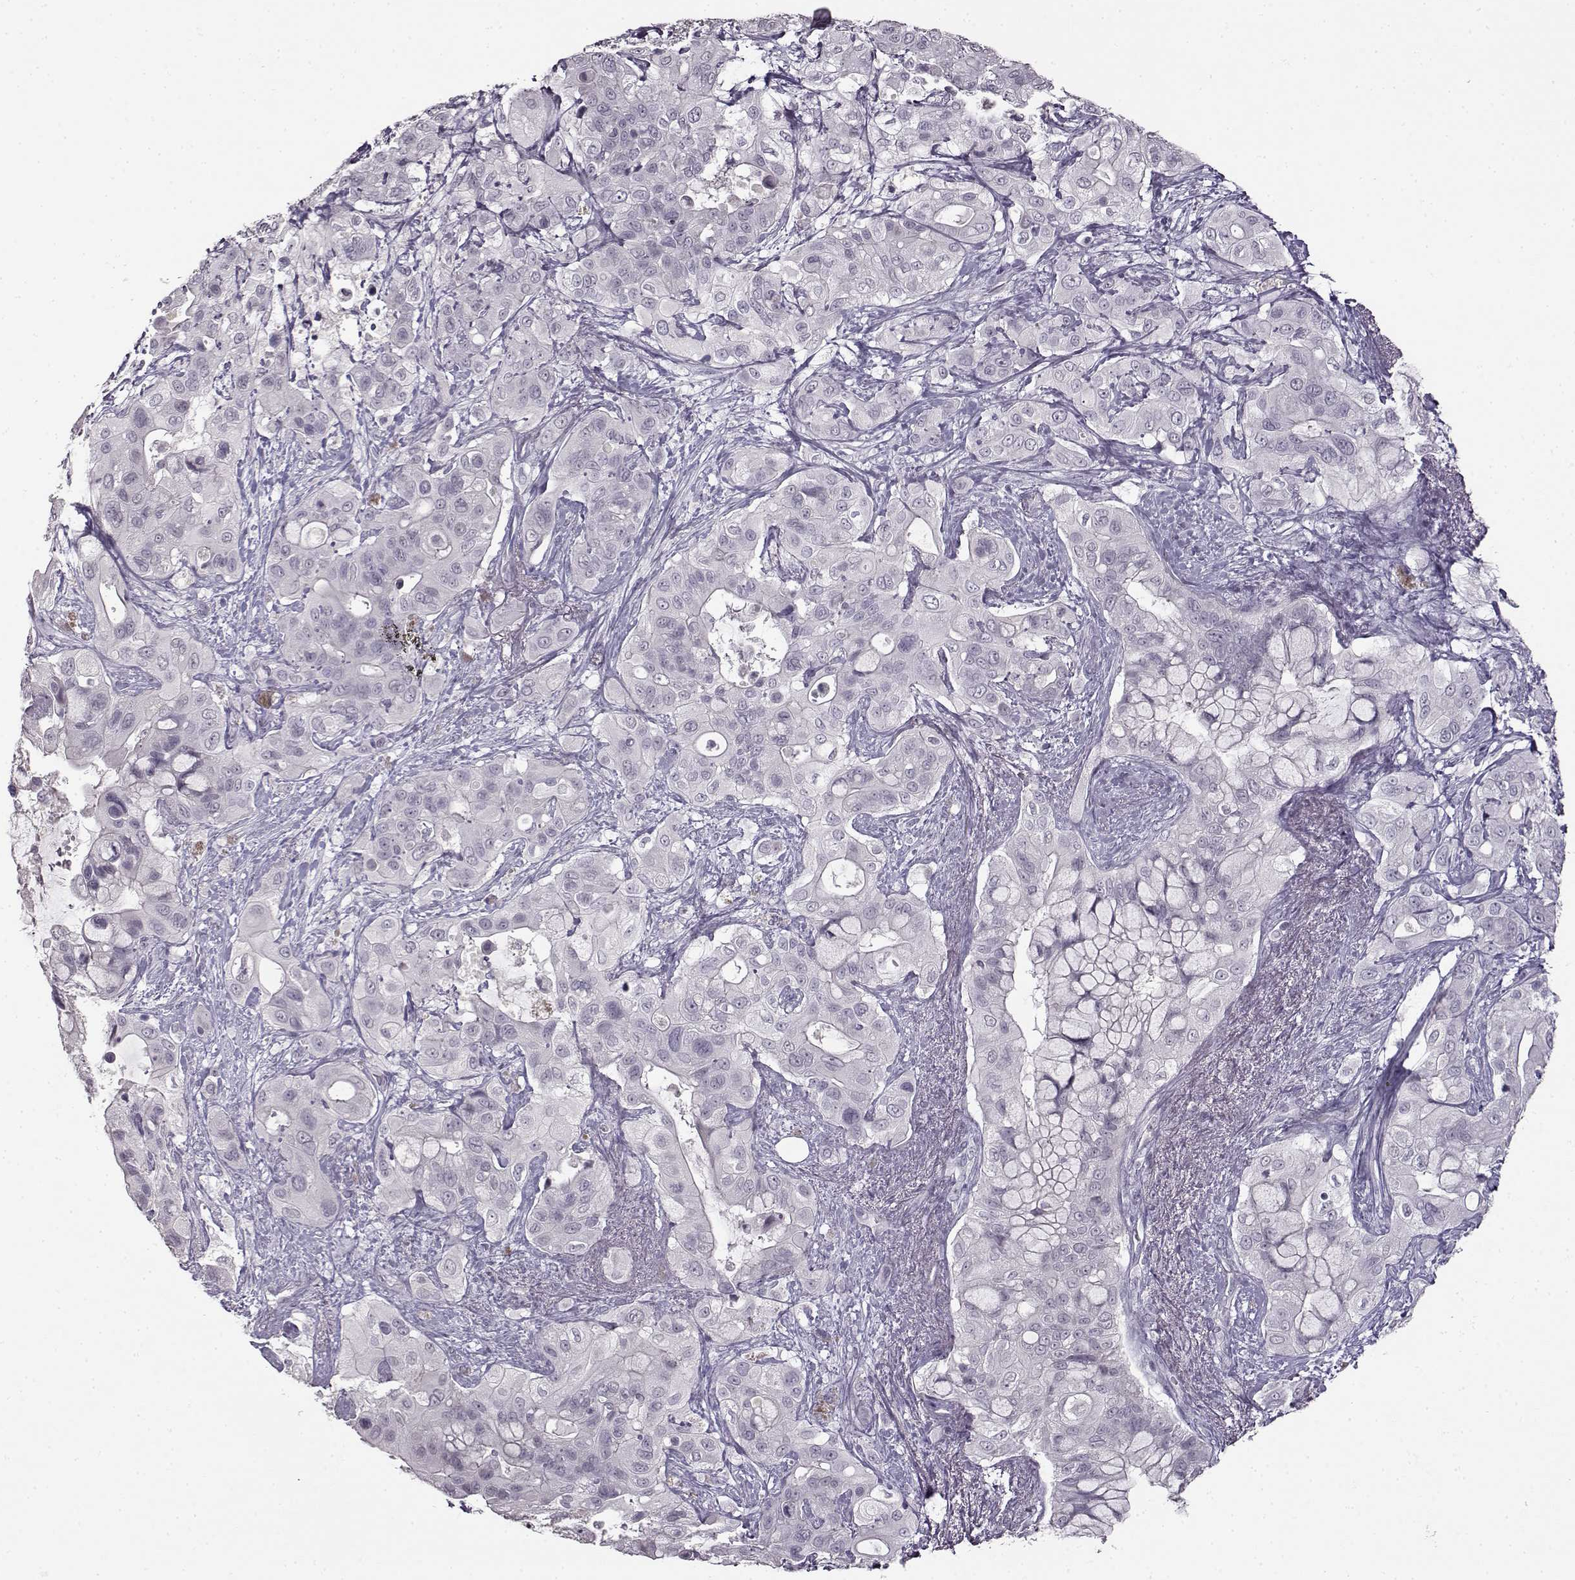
{"staining": {"intensity": "negative", "quantity": "none", "location": "none"}, "tissue": "pancreatic cancer", "cell_type": "Tumor cells", "image_type": "cancer", "snomed": [{"axis": "morphology", "description": "Adenocarcinoma, NOS"}, {"axis": "topography", "description": "Pancreas"}], "caption": "This micrograph is of pancreatic cancer (adenocarcinoma) stained with immunohistochemistry to label a protein in brown with the nuclei are counter-stained blue. There is no staining in tumor cells.", "gene": "FSHB", "patient": {"sex": "male", "age": 71}}